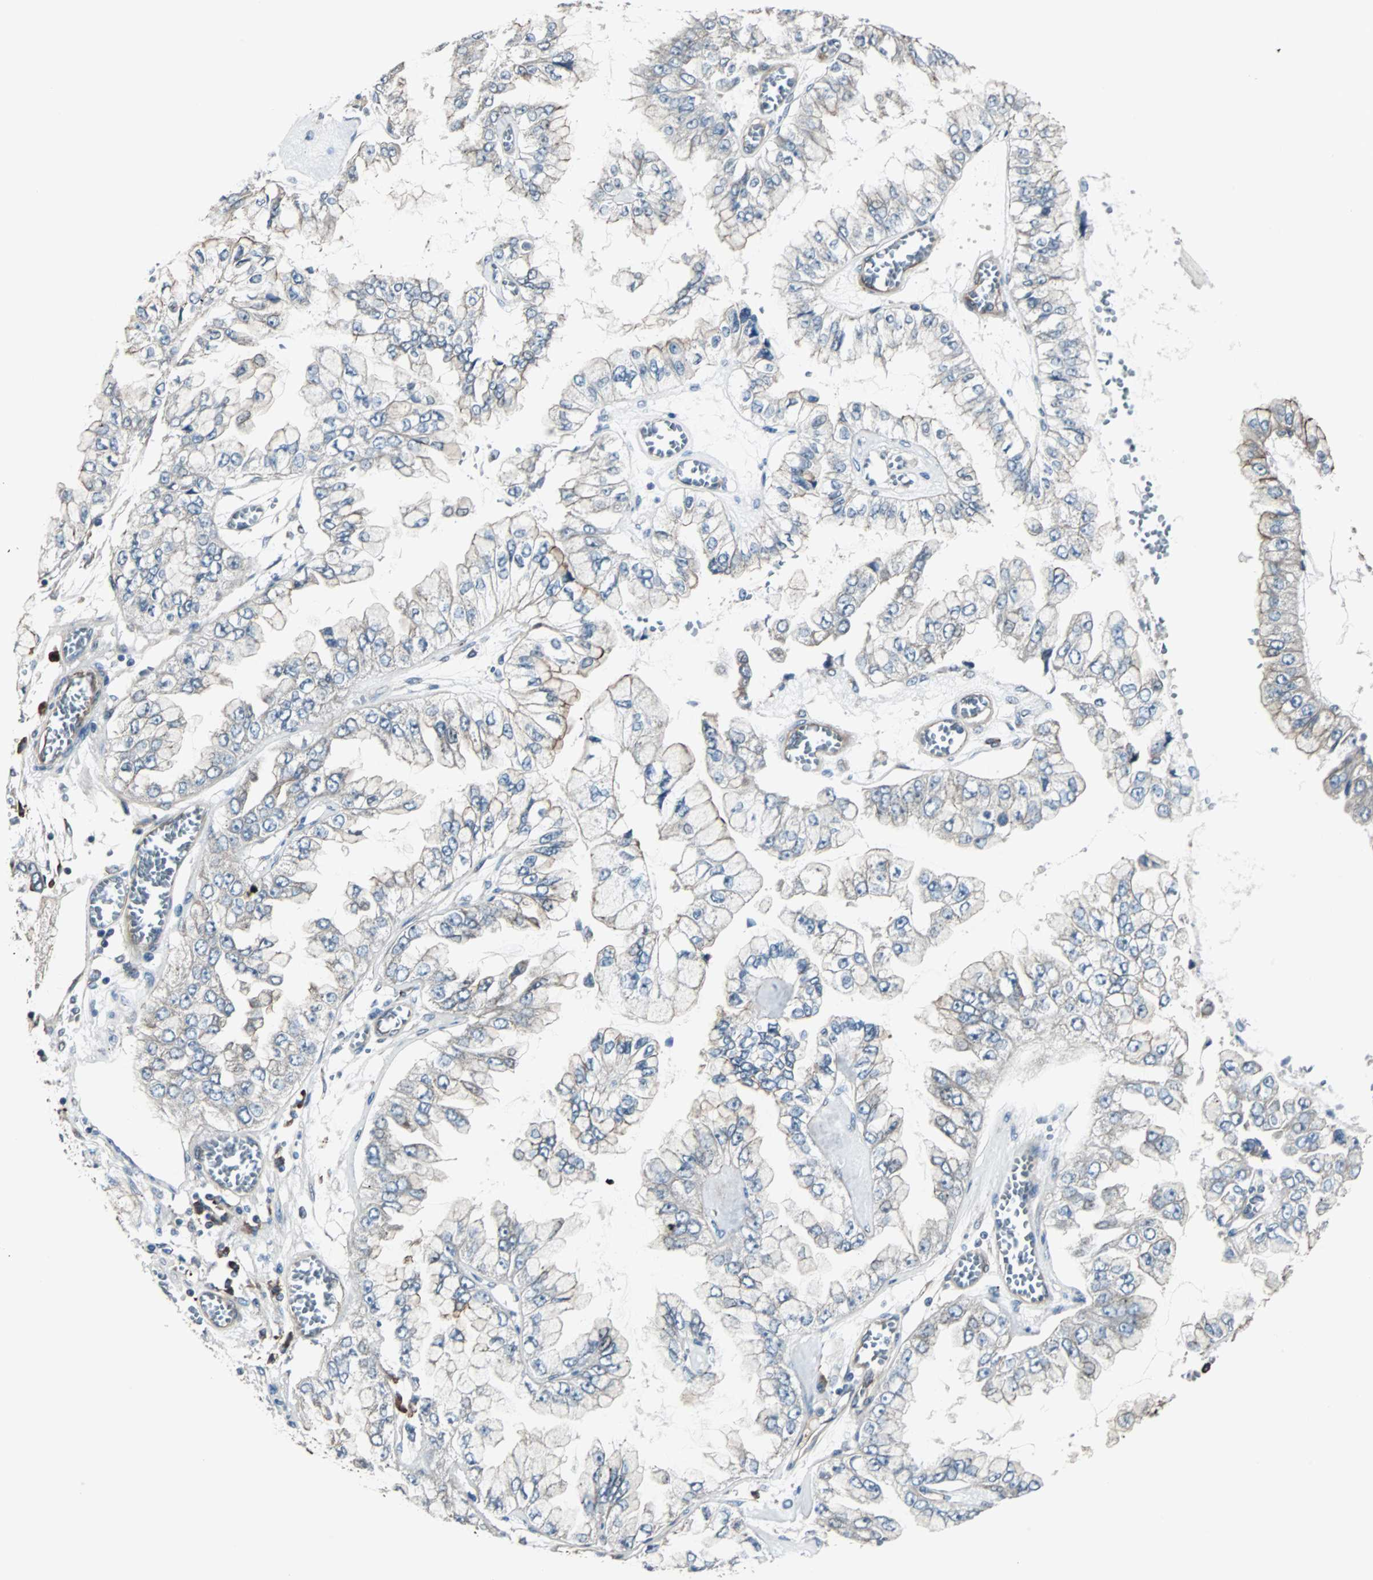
{"staining": {"intensity": "negative", "quantity": "none", "location": "none"}, "tissue": "liver cancer", "cell_type": "Tumor cells", "image_type": "cancer", "snomed": [{"axis": "morphology", "description": "Cholangiocarcinoma"}, {"axis": "topography", "description": "Liver"}], "caption": "The image exhibits no staining of tumor cells in liver cholangiocarcinoma. (DAB IHC, high magnification).", "gene": "CHP1", "patient": {"sex": "female", "age": 79}}